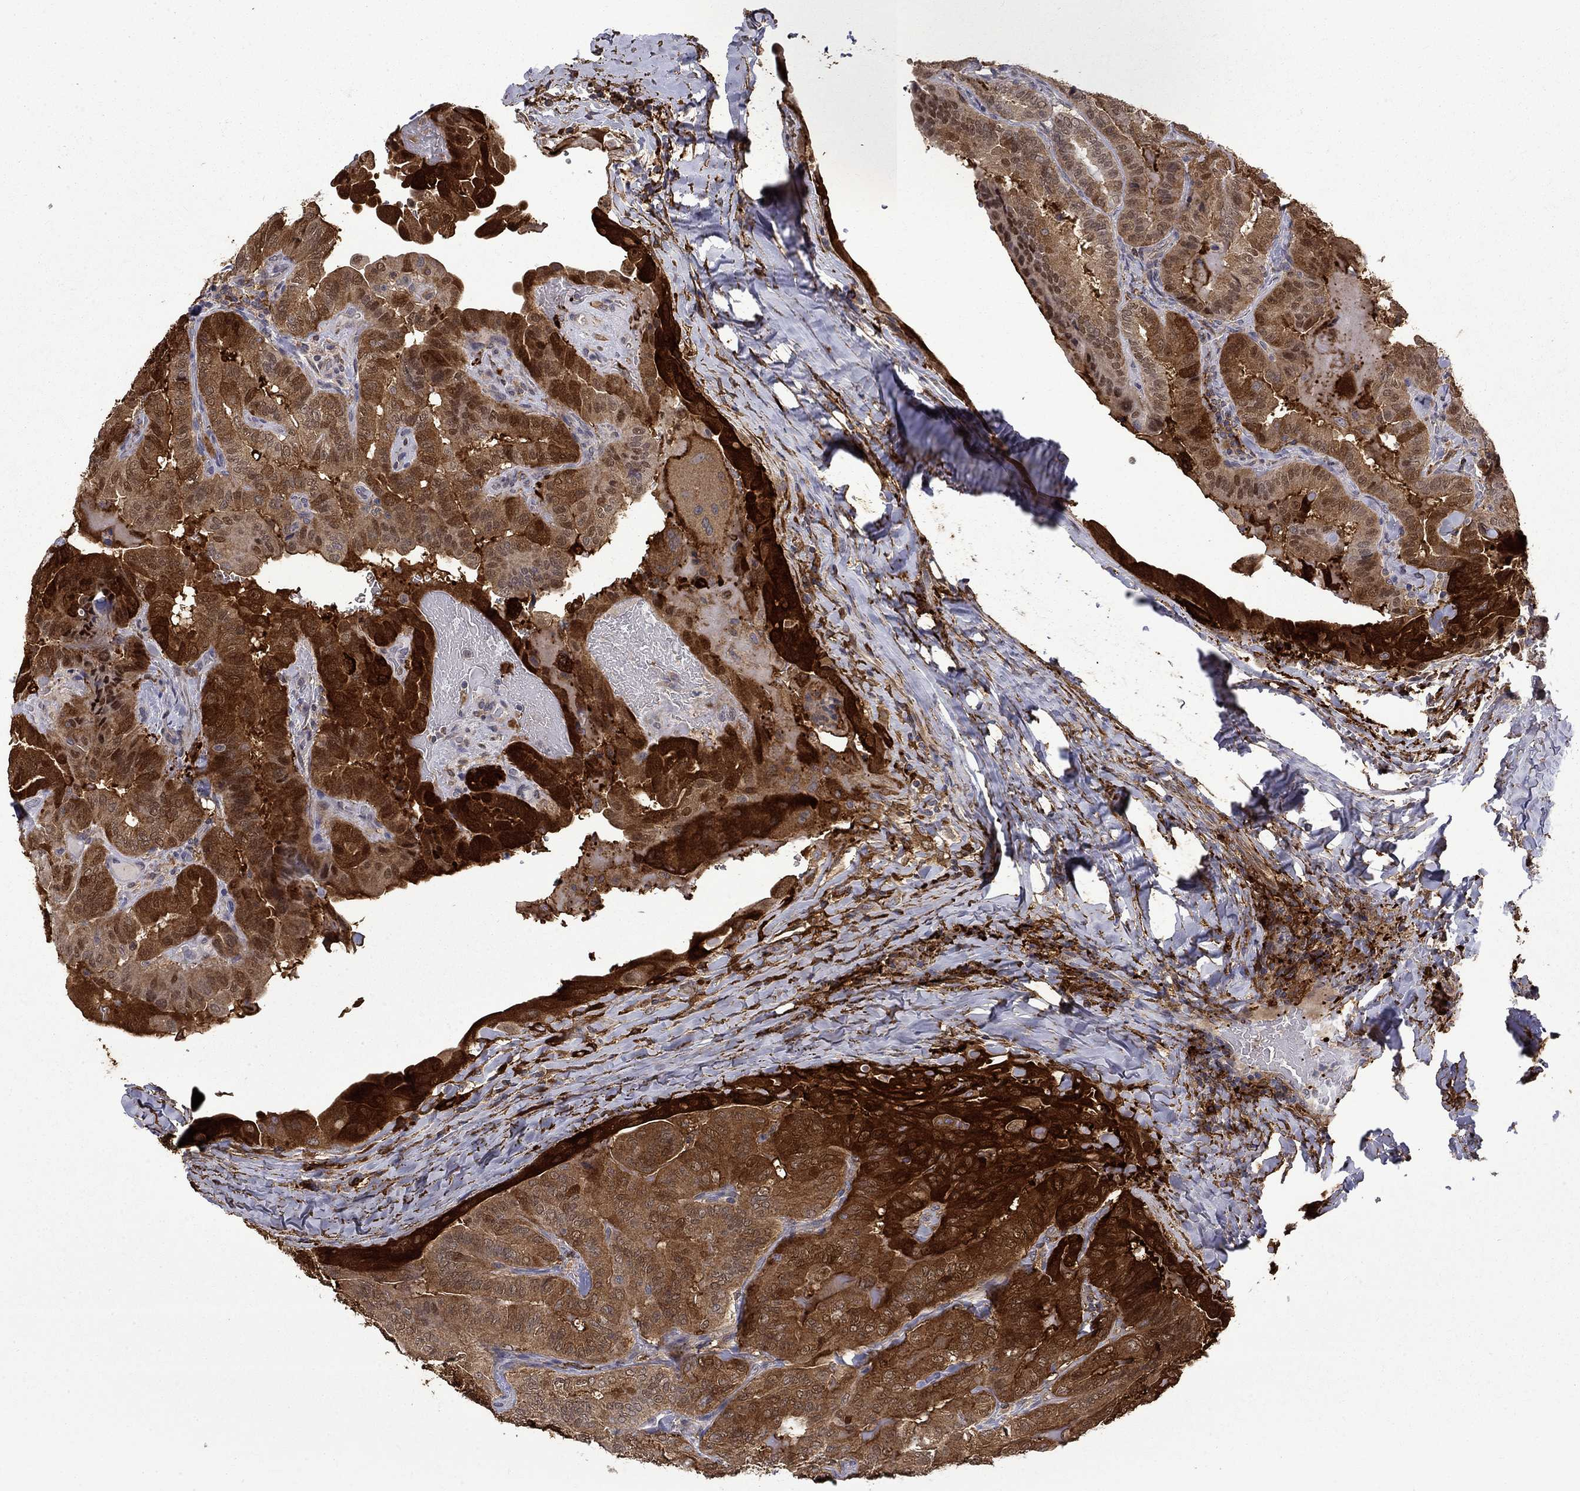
{"staining": {"intensity": "strong", "quantity": ">75%", "location": "cytoplasmic/membranous"}, "tissue": "thyroid cancer", "cell_type": "Tumor cells", "image_type": "cancer", "snomed": [{"axis": "morphology", "description": "Papillary adenocarcinoma, NOS"}, {"axis": "topography", "description": "Thyroid gland"}], "caption": "Immunohistochemical staining of thyroid cancer (papillary adenocarcinoma) reveals strong cytoplasmic/membranous protein positivity in about >75% of tumor cells.", "gene": "PCBP3", "patient": {"sex": "female", "age": 68}}